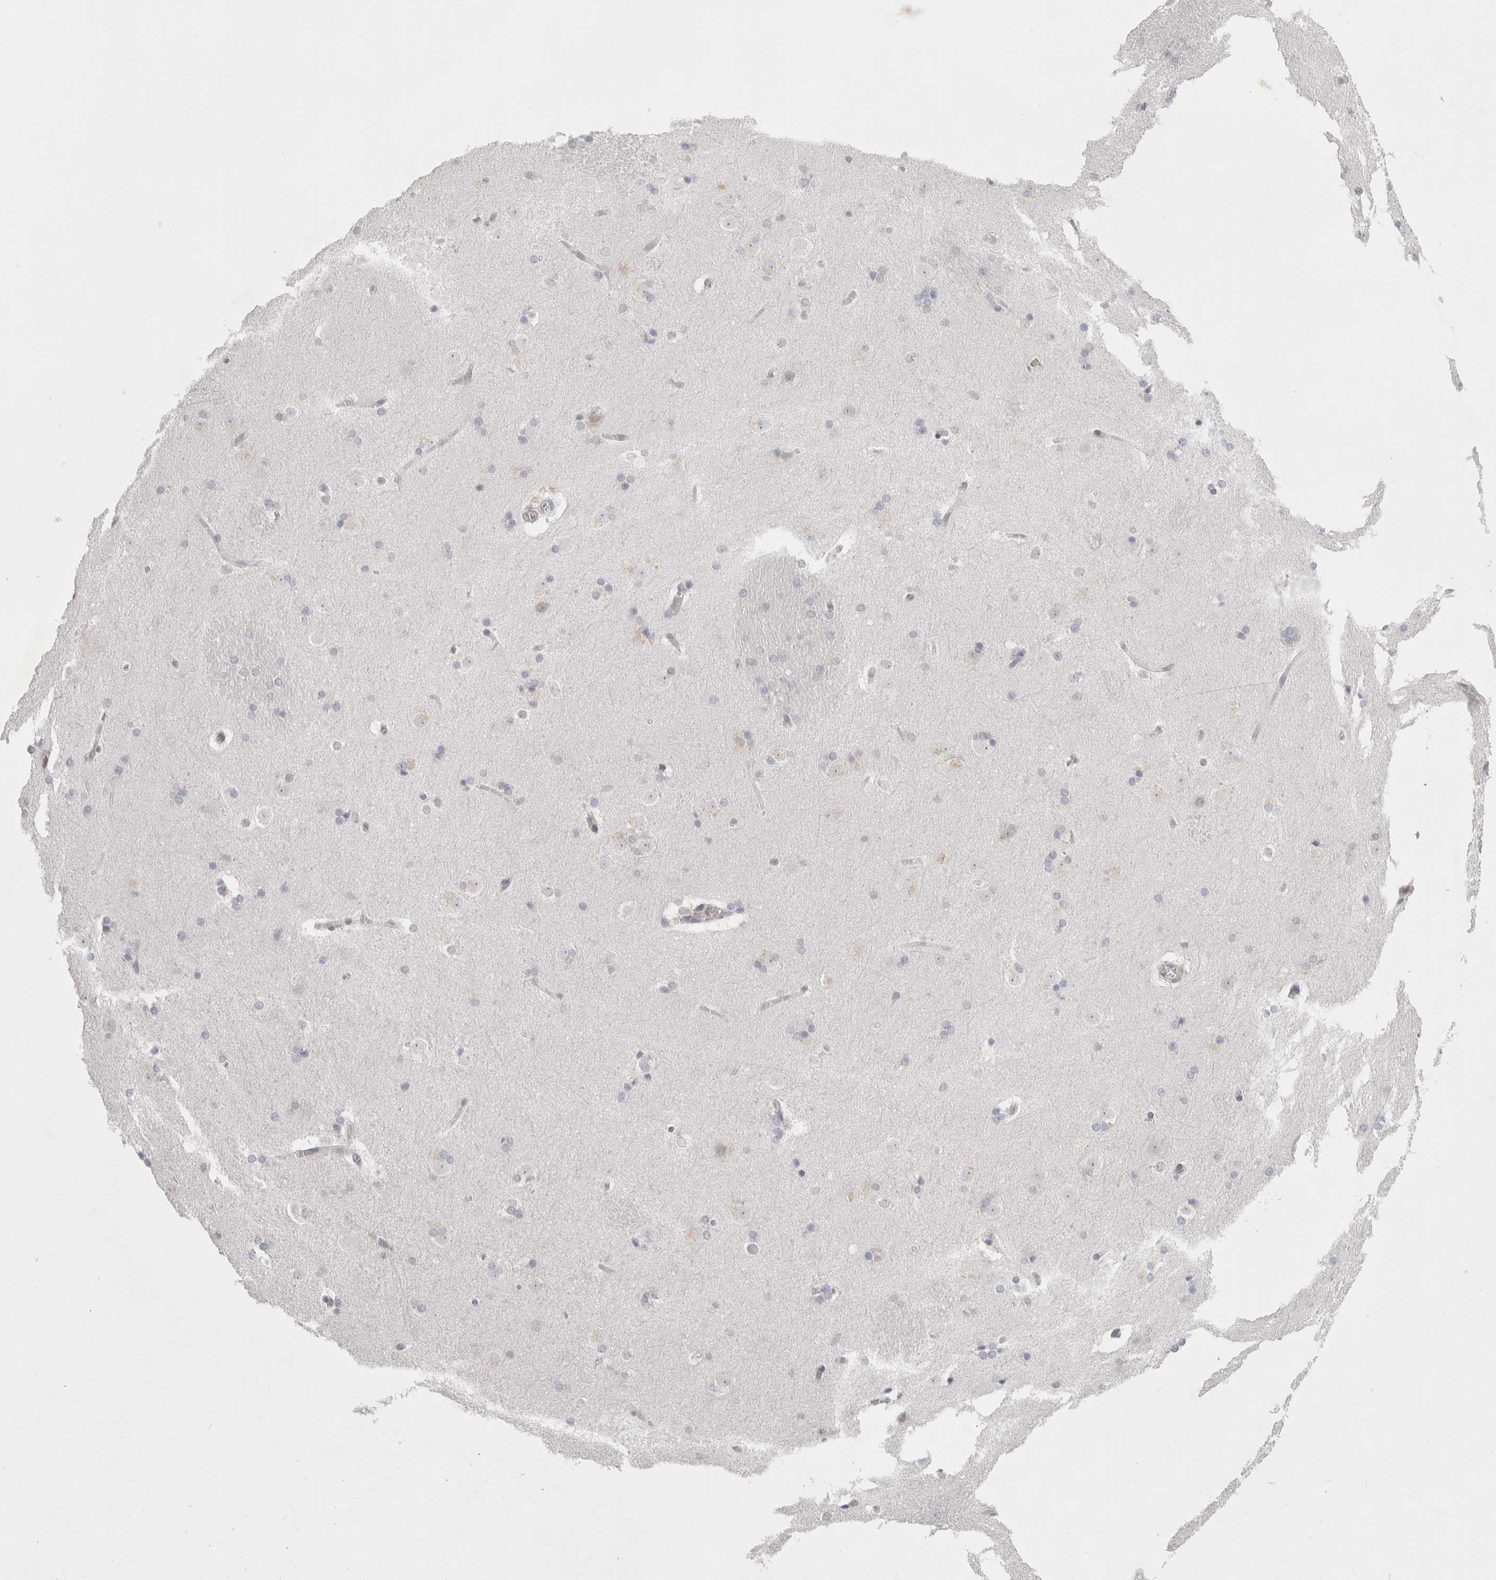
{"staining": {"intensity": "moderate", "quantity": "25%-75%", "location": "nuclear"}, "tissue": "caudate", "cell_type": "Glial cells", "image_type": "normal", "snomed": [{"axis": "morphology", "description": "Normal tissue, NOS"}, {"axis": "topography", "description": "Lateral ventricle wall"}], "caption": "High-power microscopy captured an IHC image of benign caudate, revealing moderate nuclear staining in approximately 25%-75% of glial cells. The staining is performed using DAB brown chromogen to label protein expression. The nuclei are counter-stained blue using hematoxylin.", "gene": "TRMT1L", "patient": {"sex": "female", "age": 19}}